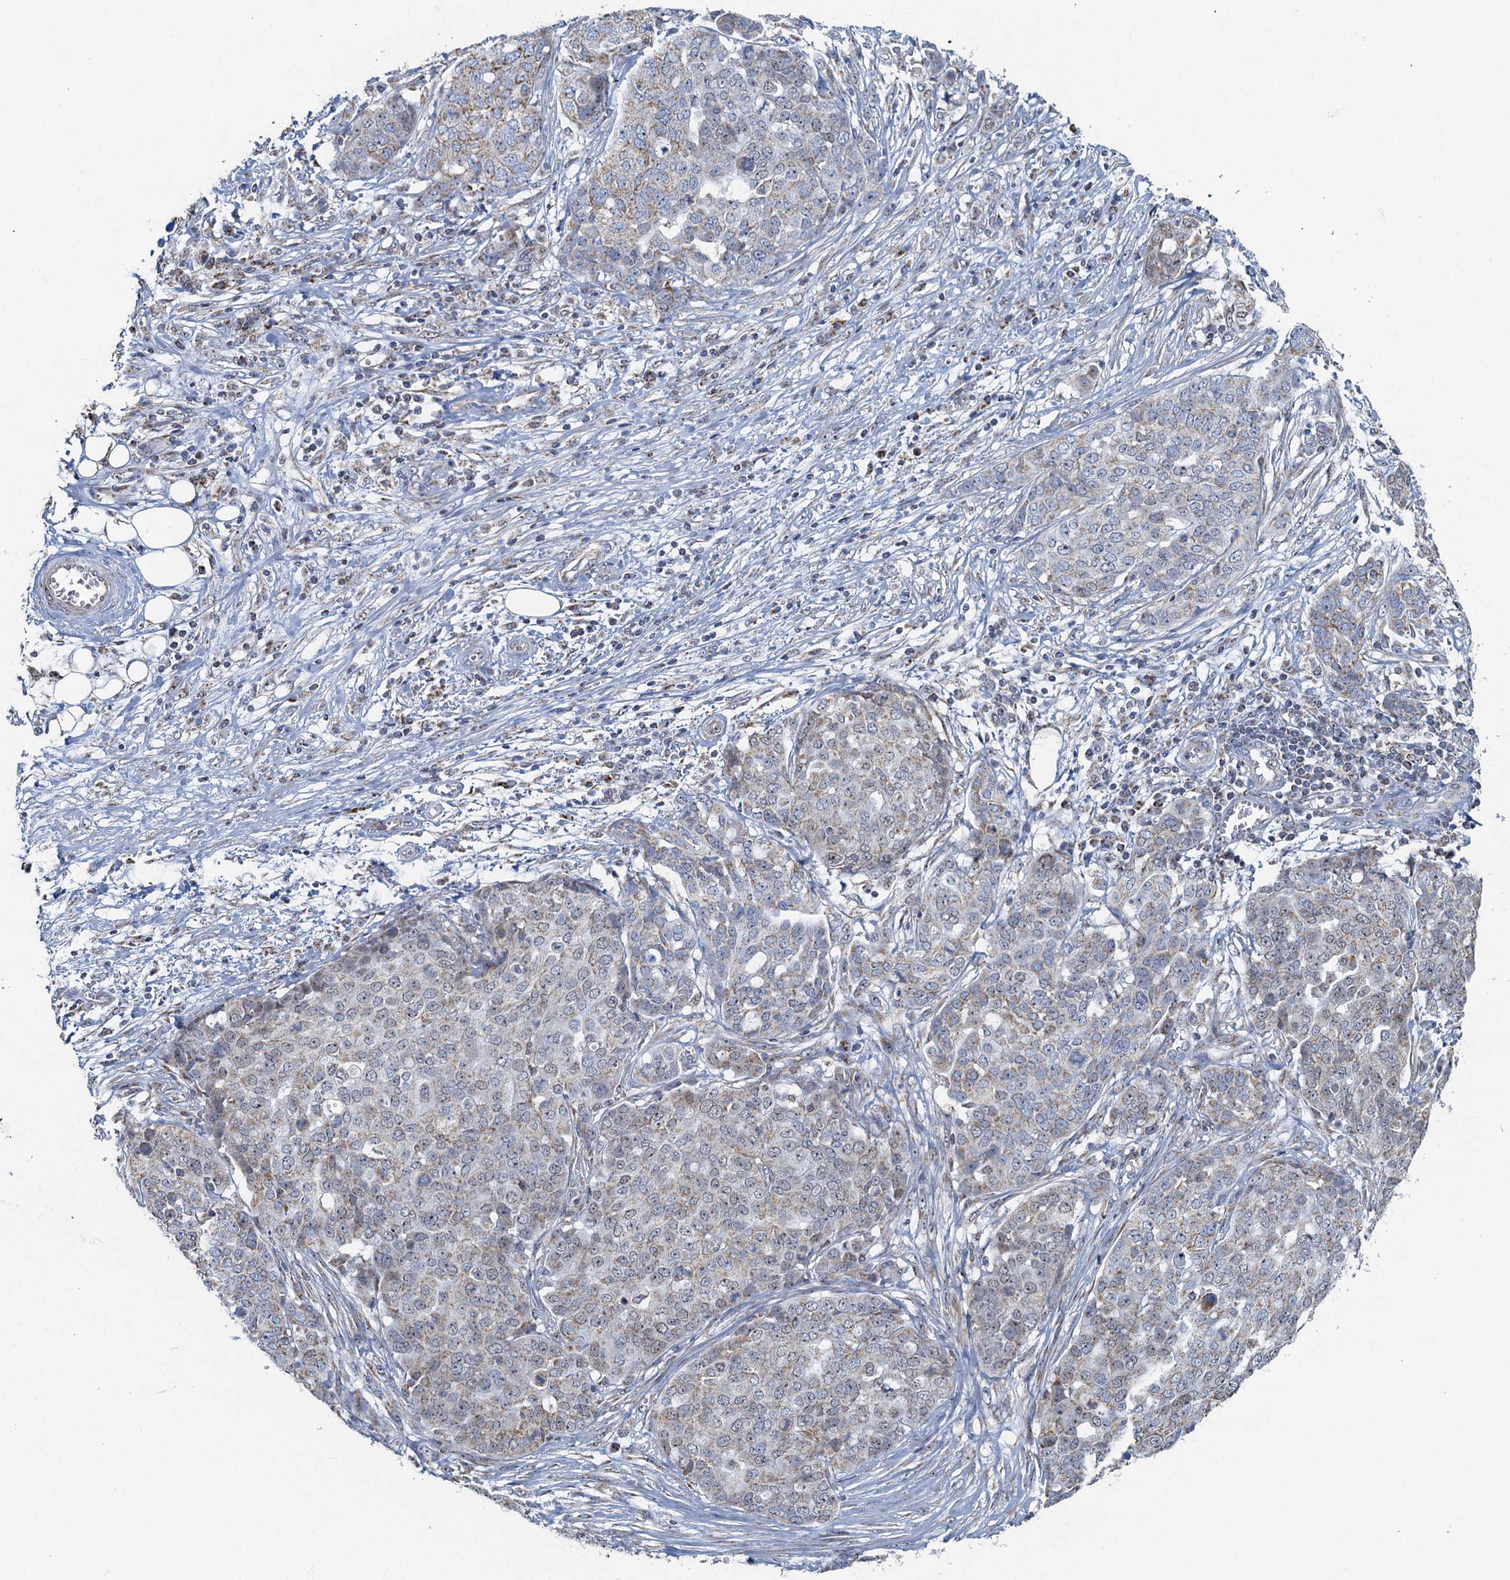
{"staining": {"intensity": "weak", "quantity": "25%-75%", "location": "cytoplasmic/membranous"}, "tissue": "ovarian cancer", "cell_type": "Tumor cells", "image_type": "cancer", "snomed": [{"axis": "morphology", "description": "Cystadenocarcinoma, serous, NOS"}, {"axis": "topography", "description": "Soft tissue"}, {"axis": "topography", "description": "Ovary"}], "caption": "DAB (3,3'-diaminobenzidine) immunohistochemical staining of human ovarian cancer (serous cystadenocarcinoma) shows weak cytoplasmic/membranous protein positivity in approximately 25%-75% of tumor cells.", "gene": "RAD9B", "patient": {"sex": "female", "age": 57}}